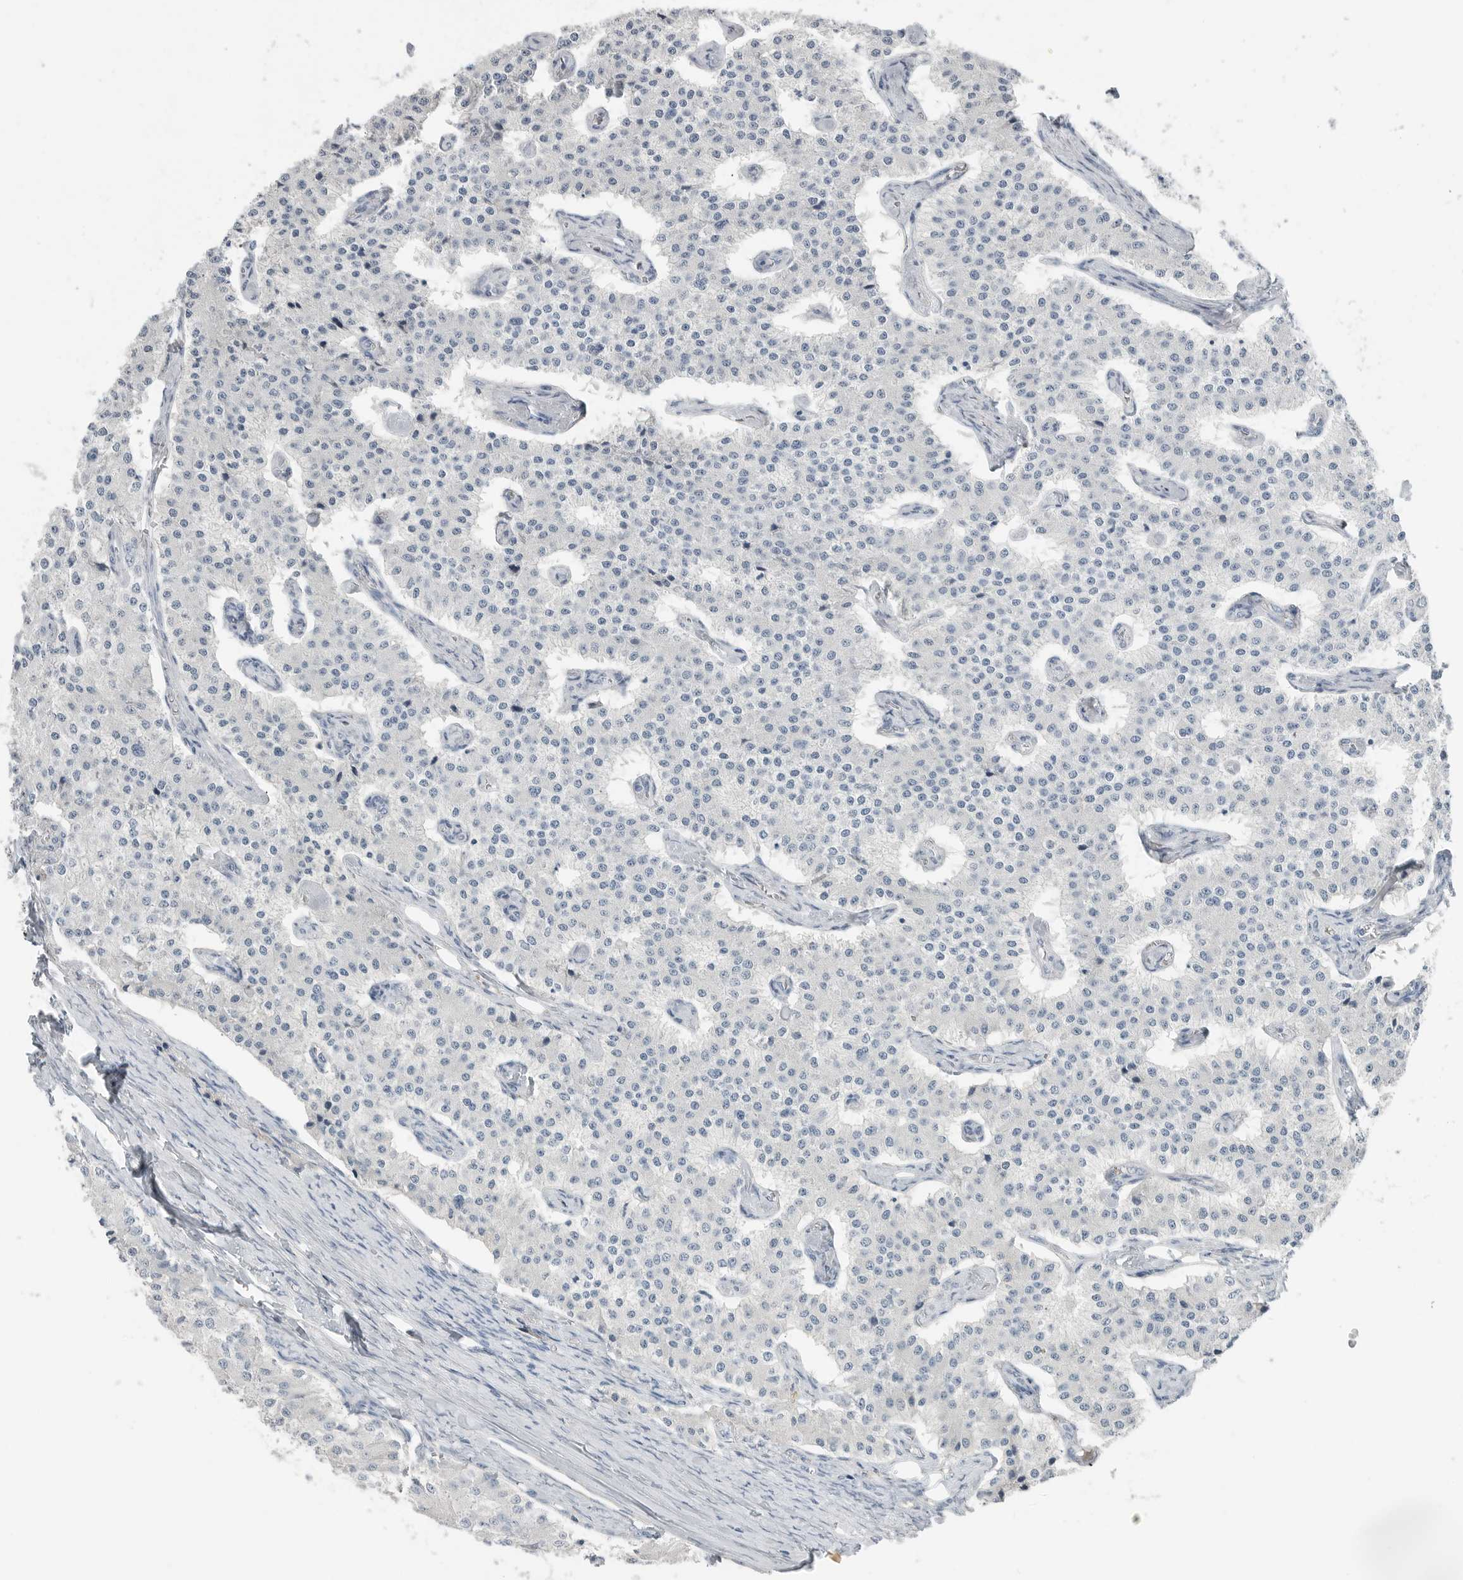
{"staining": {"intensity": "negative", "quantity": "none", "location": "none"}, "tissue": "carcinoid", "cell_type": "Tumor cells", "image_type": "cancer", "snomed": [{"axis": "morphology", "description": "Carcinoid, malignant, NOS"}, {"axis": "topography", "description": "Colon"}], "caption": "Immunohistochemistry (IHC) of malignant carcinoid demonstrates no staining in tumor cells. (DAB immunohistochemistry visualized using brightfield microscopy, high magnification).", "gene": "SERPINB7", "patient": {"sex": "female", "age": 52}}